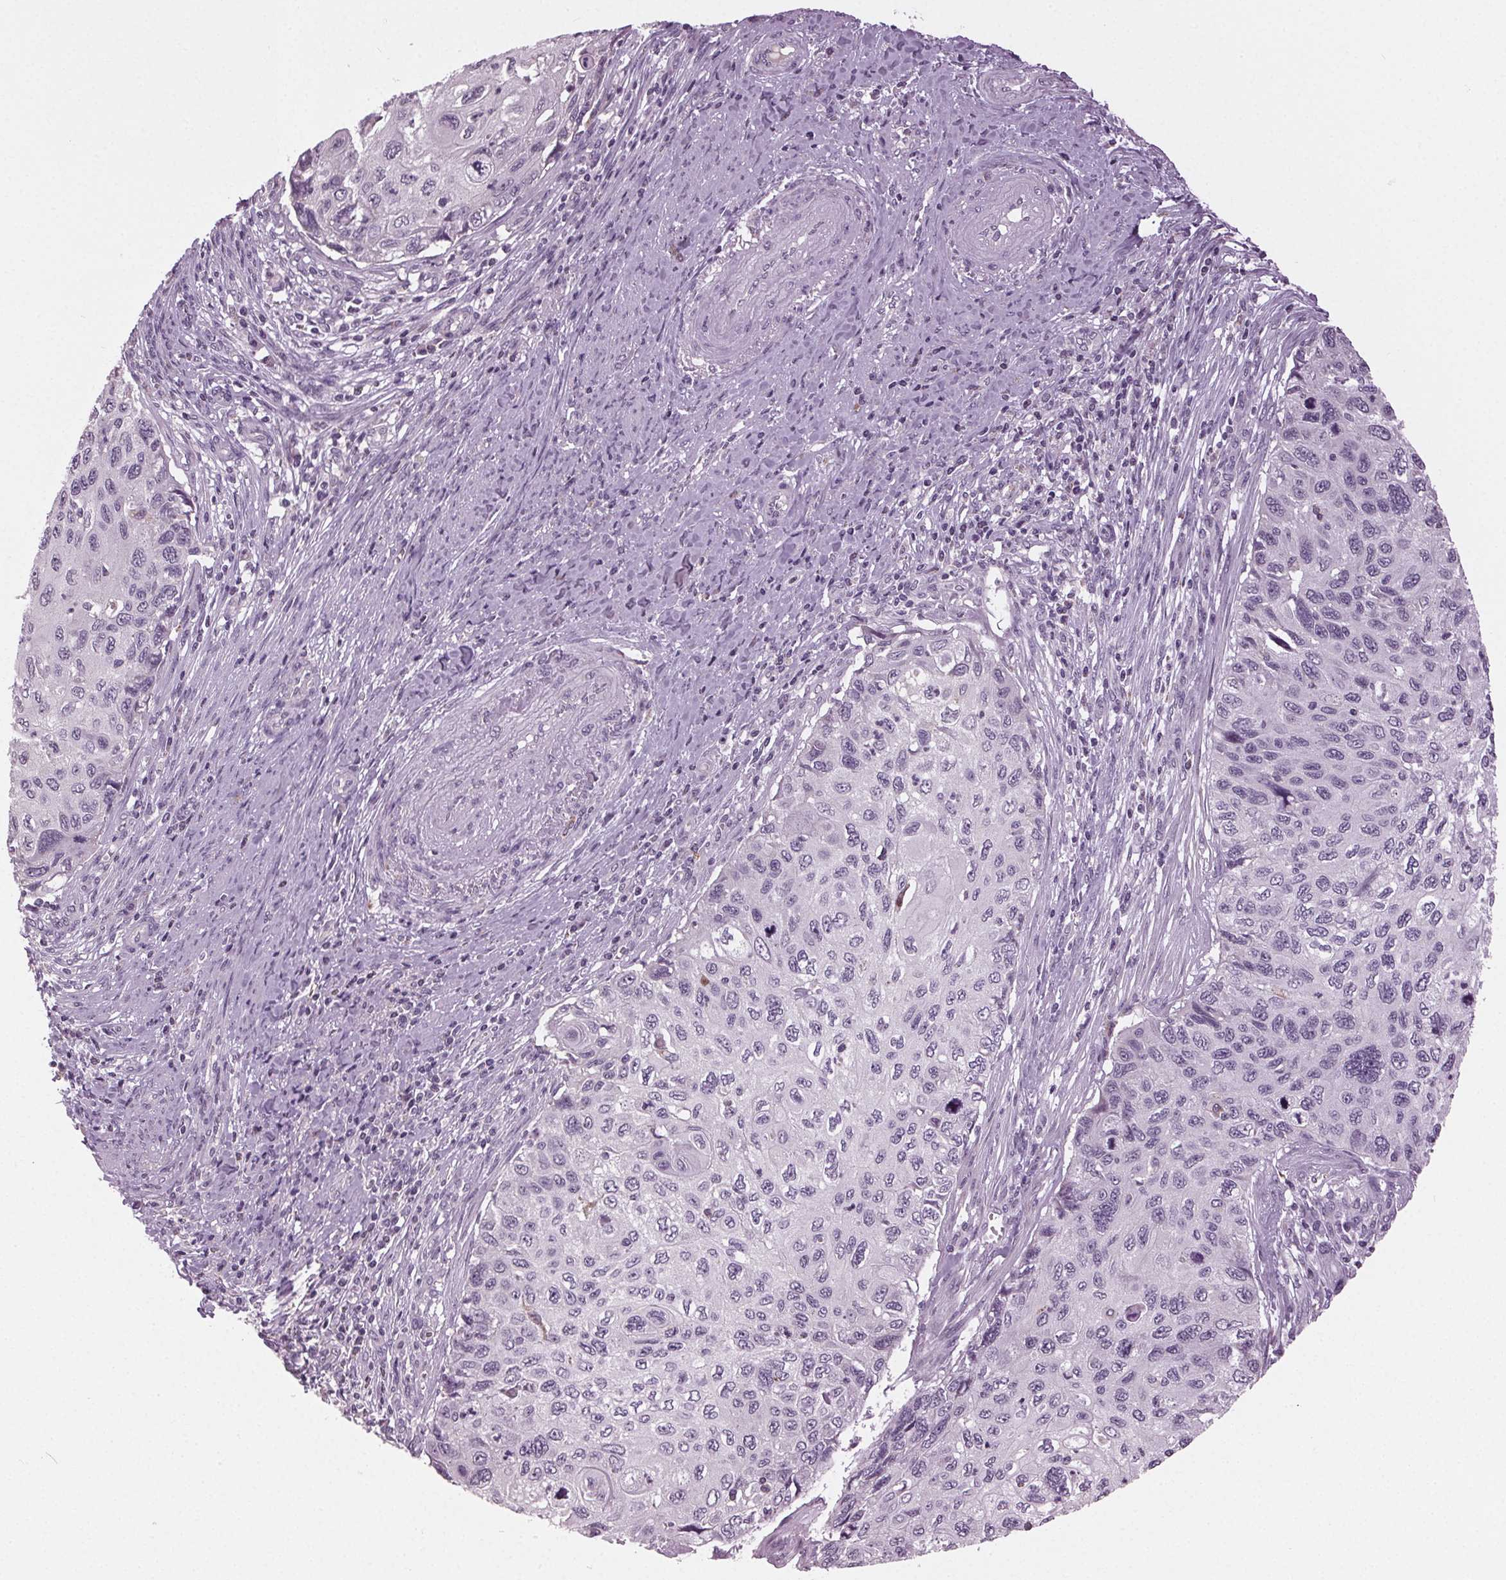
{"staining": {"intensity": "negative", "quantity": "none", "location": "none"}, "tissue": "cervical cancer", "cell_type": "Tumor cells", "image_type": "cancer", "snomed": [{"axis": "morphology", "description": "Squamous cell carcinoma, NOS"}, {"axis": "topography", "description": "Cervix"}], "caption": "There is no significant positivity in tumor cells of cervical squamous cell carcinoma.", "gene": "DNAH12", "patient": {"sex": "female", "age": 70}}